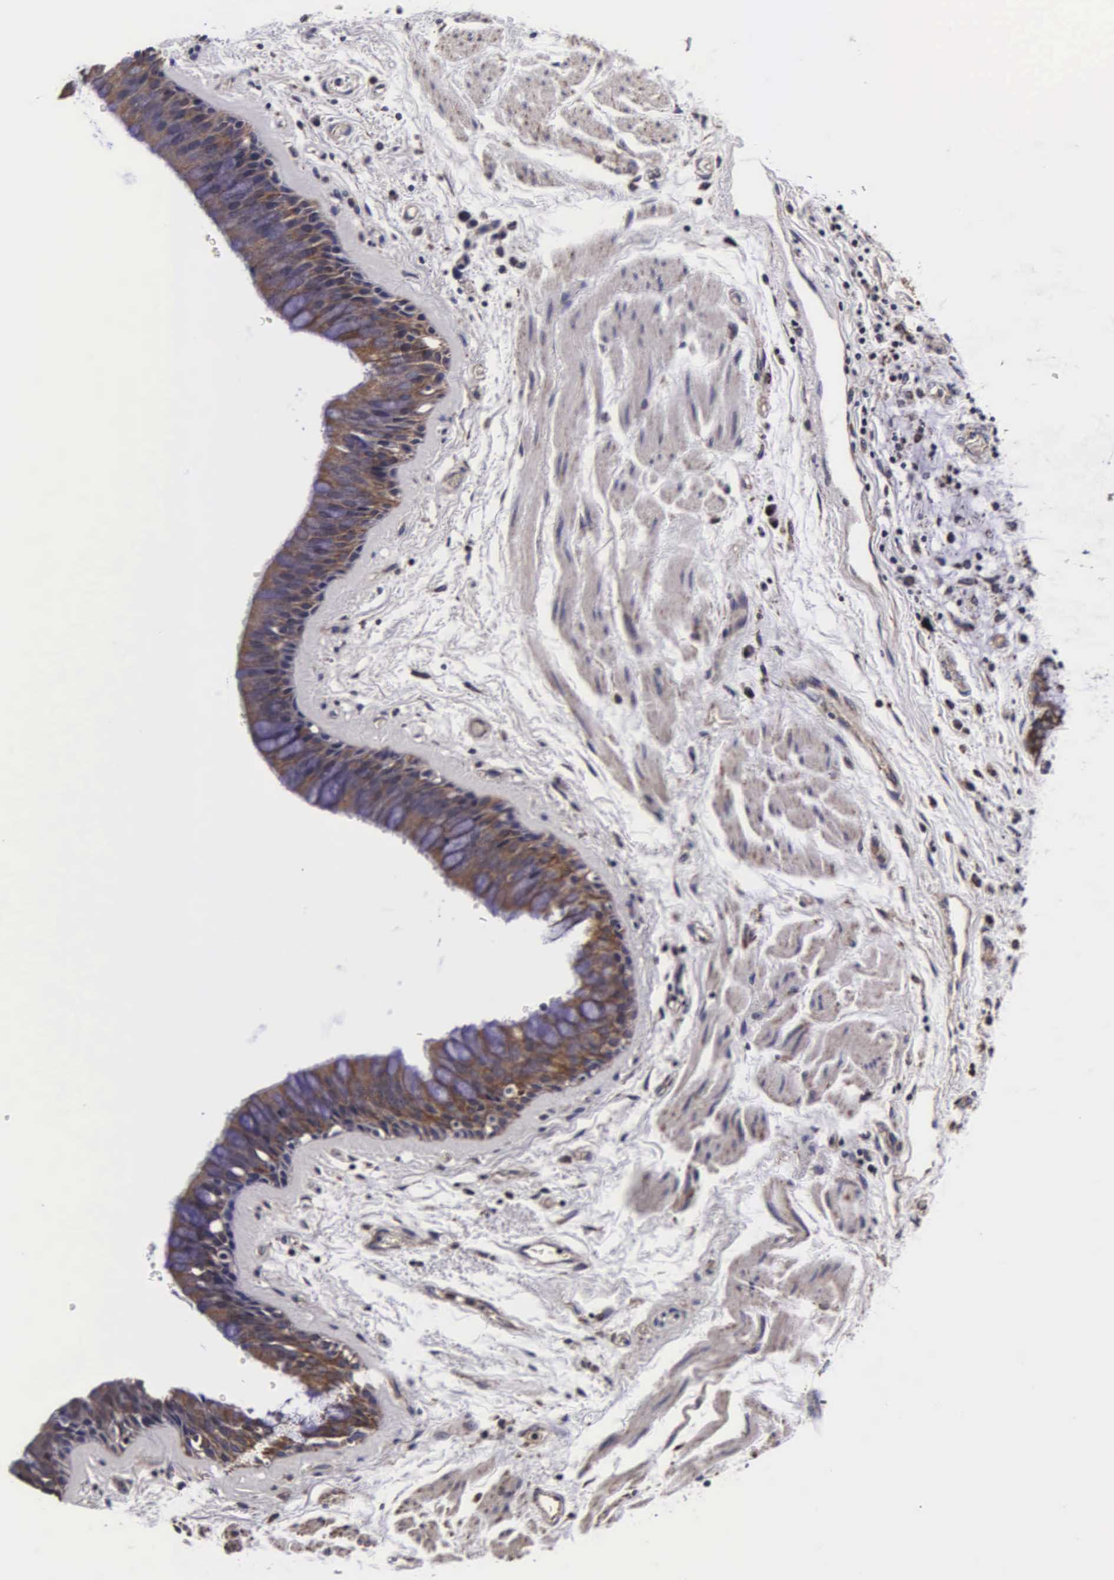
{"staining": {"intensity": "moderate", "quantity": ">75%", "location": "cytoplasmic/membranous"}, "tissue": "bronchus", "cell_type": "Respiratory epithelial cells", "image_type": "normal", "snomed": [{"axis": "morphology", "description": "Normal tissue, NOS"}, {"axis": "topography", "description": "Bronchus"}, {"axis": "topography", "description": "Lung"}], "caption": "The photomicrograph shows immunohistochemical staining of unremarkable bronchus. There is moderate cytoplasmic/membranous staining is appreciated in approximately >75% of respiratory epithelial cells.", "gene": "PSMA3", "patient": {"sex": "female", "age": 57}}